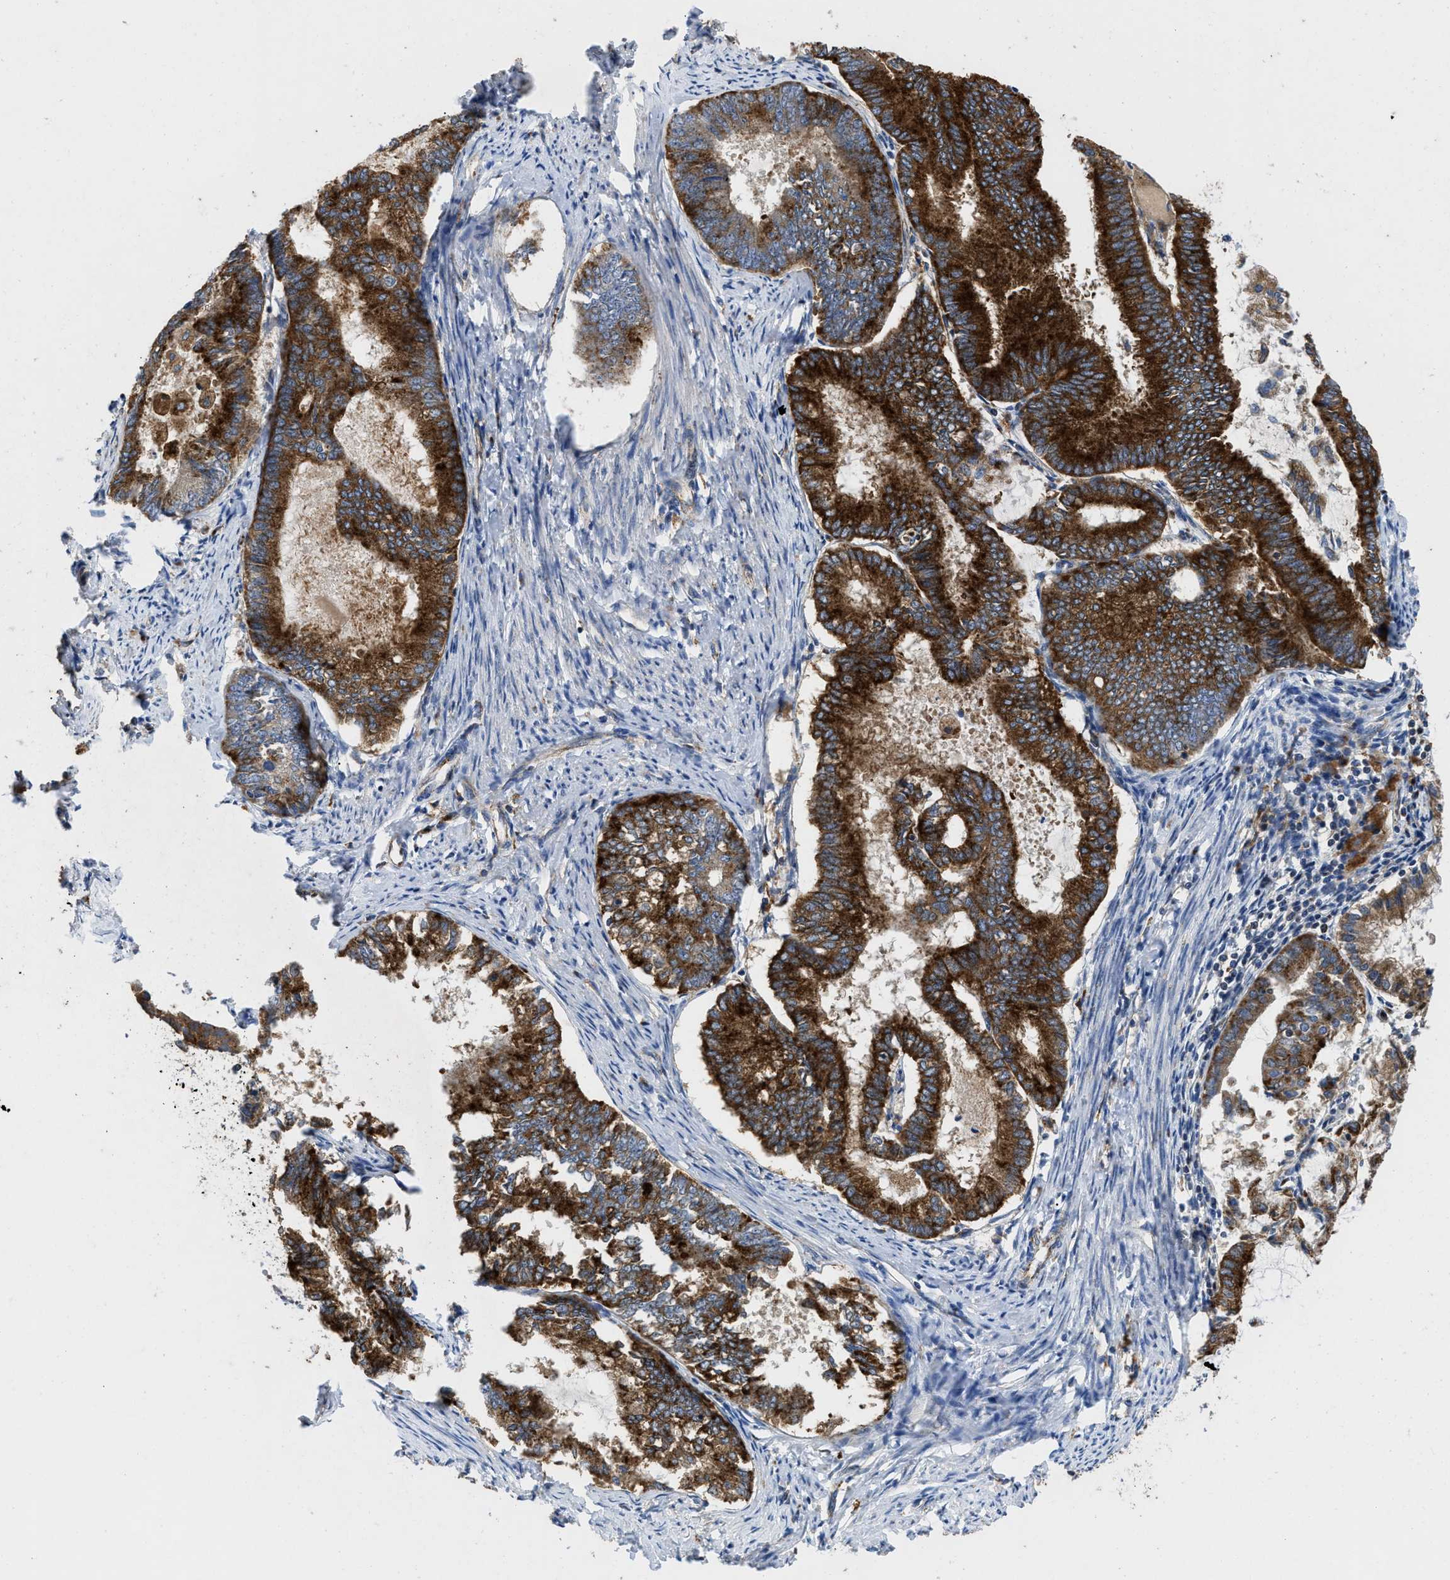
{"staining": {"intensity": "strong", "quantity": ">75%", "location": "cytoplasmic/membranous"}, "tissue": "endometrial cancer", "cell_type": "Tumor cells", "image_type": "cancer", "snomed": [{"axis": "morphology", "description": "Adenocarcinoma, NOS"}, {"axis": "topography", "description": "Endometrium"}], "caption": "Human endometrial cancer stained for a protein (brown) exhibits strong cytoplasmic/membranous positive expression in about >75% of tumor cells.", "gene": "ENPP4", "patient": {"sex": "female", "age": 86}}